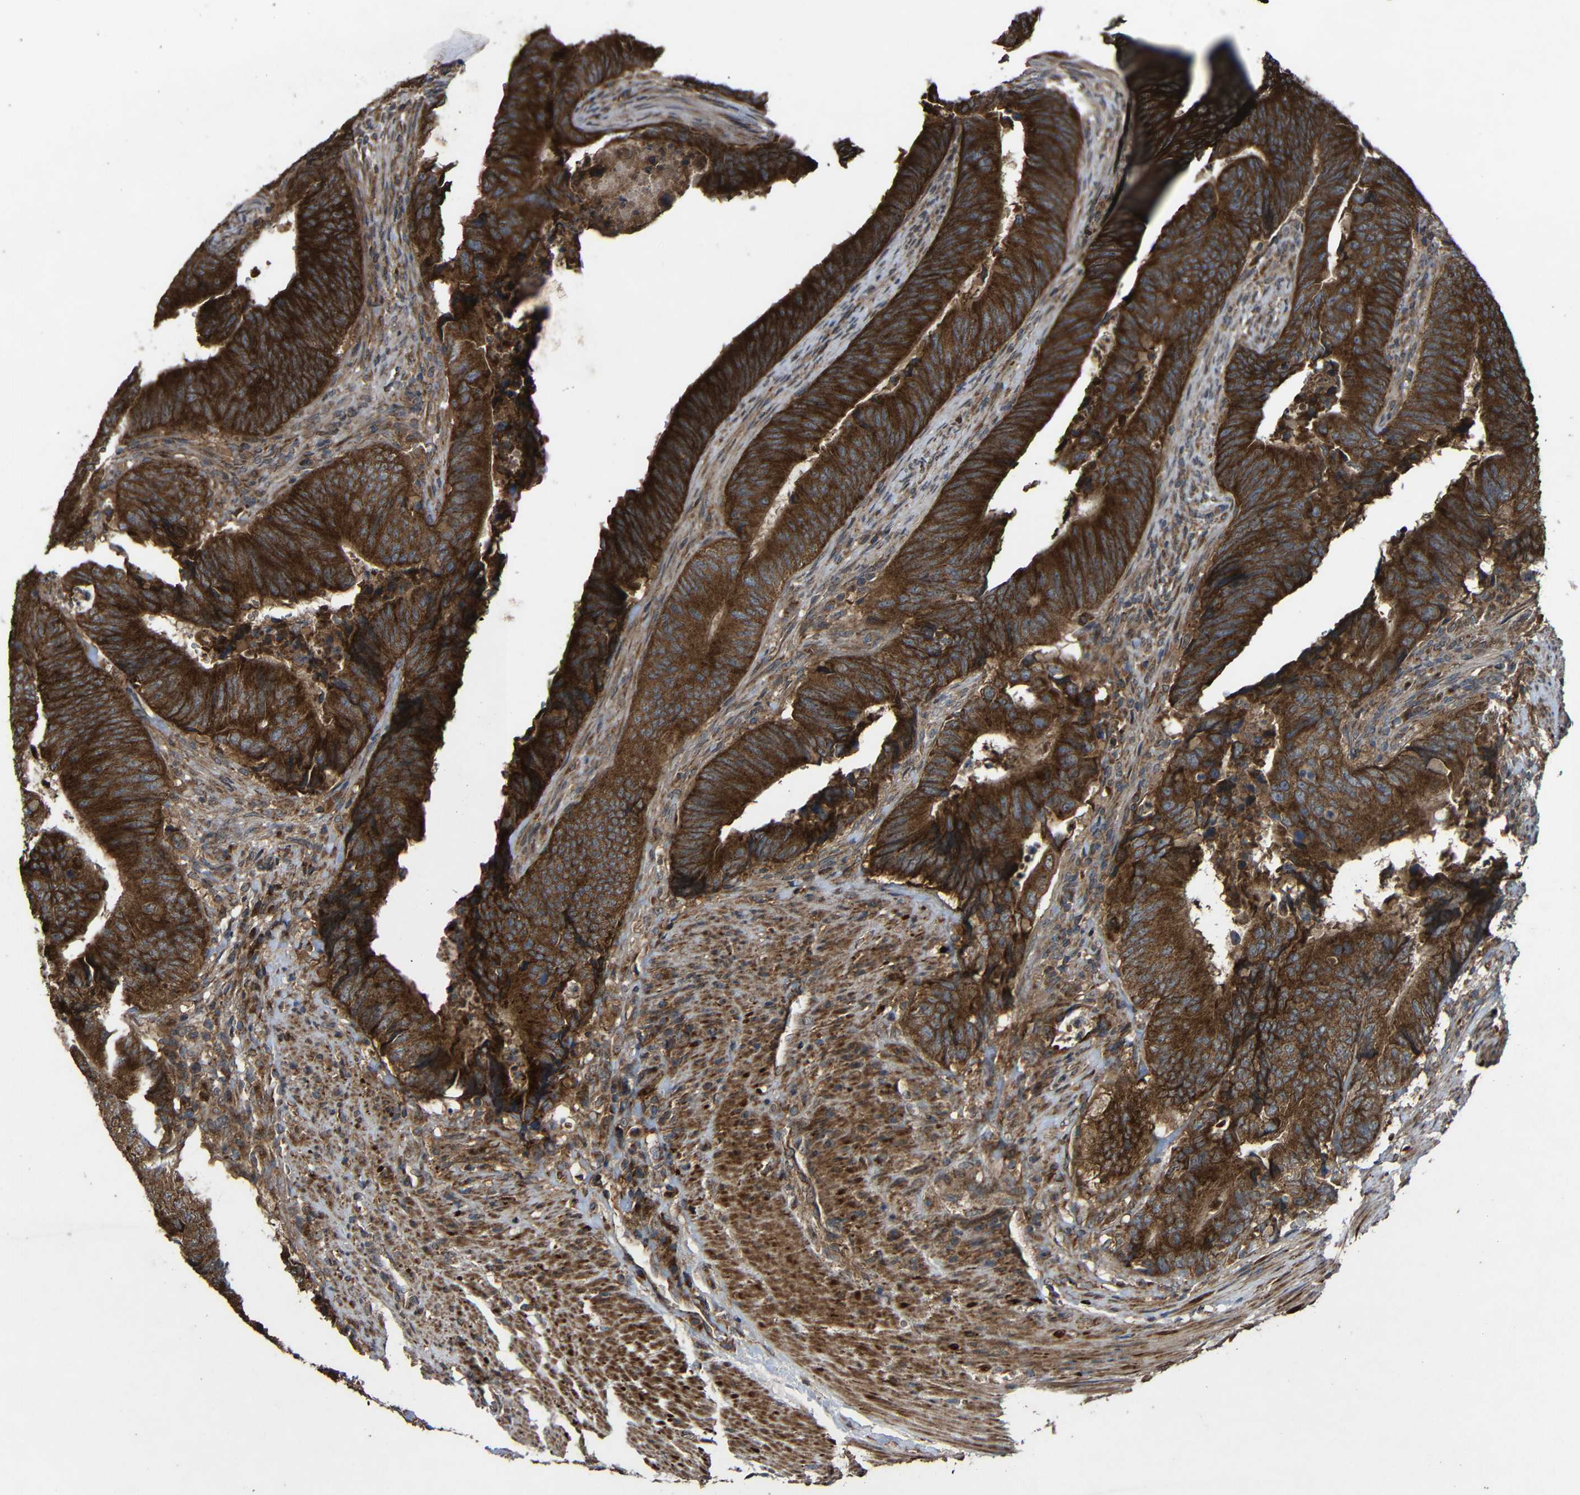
{"staining": {"intensity": "strong", "quantity": ">75%", "location": "cytoplasmic/membranous"}, "tissue": "colorectal cancer", "cell_type": "Tumor cells", "image_type": "cancer", "snomed": [{"axis": "morphology", "description": "Normal tissue, NOS"}, {"axis": "morphology", "description": "Adenocarcinoma, NOS"}, {"axis": "topography", "description": "Colon"}], "caption": "DAB immunohistochemical staining of colorectal adenocarcinoma demonstrates strong cytoplasmic/membranous protein staining in approximately >75% of tumor cells.", "gene": "C1GALT1", "patient": {"sex": "male", "age": 56}}